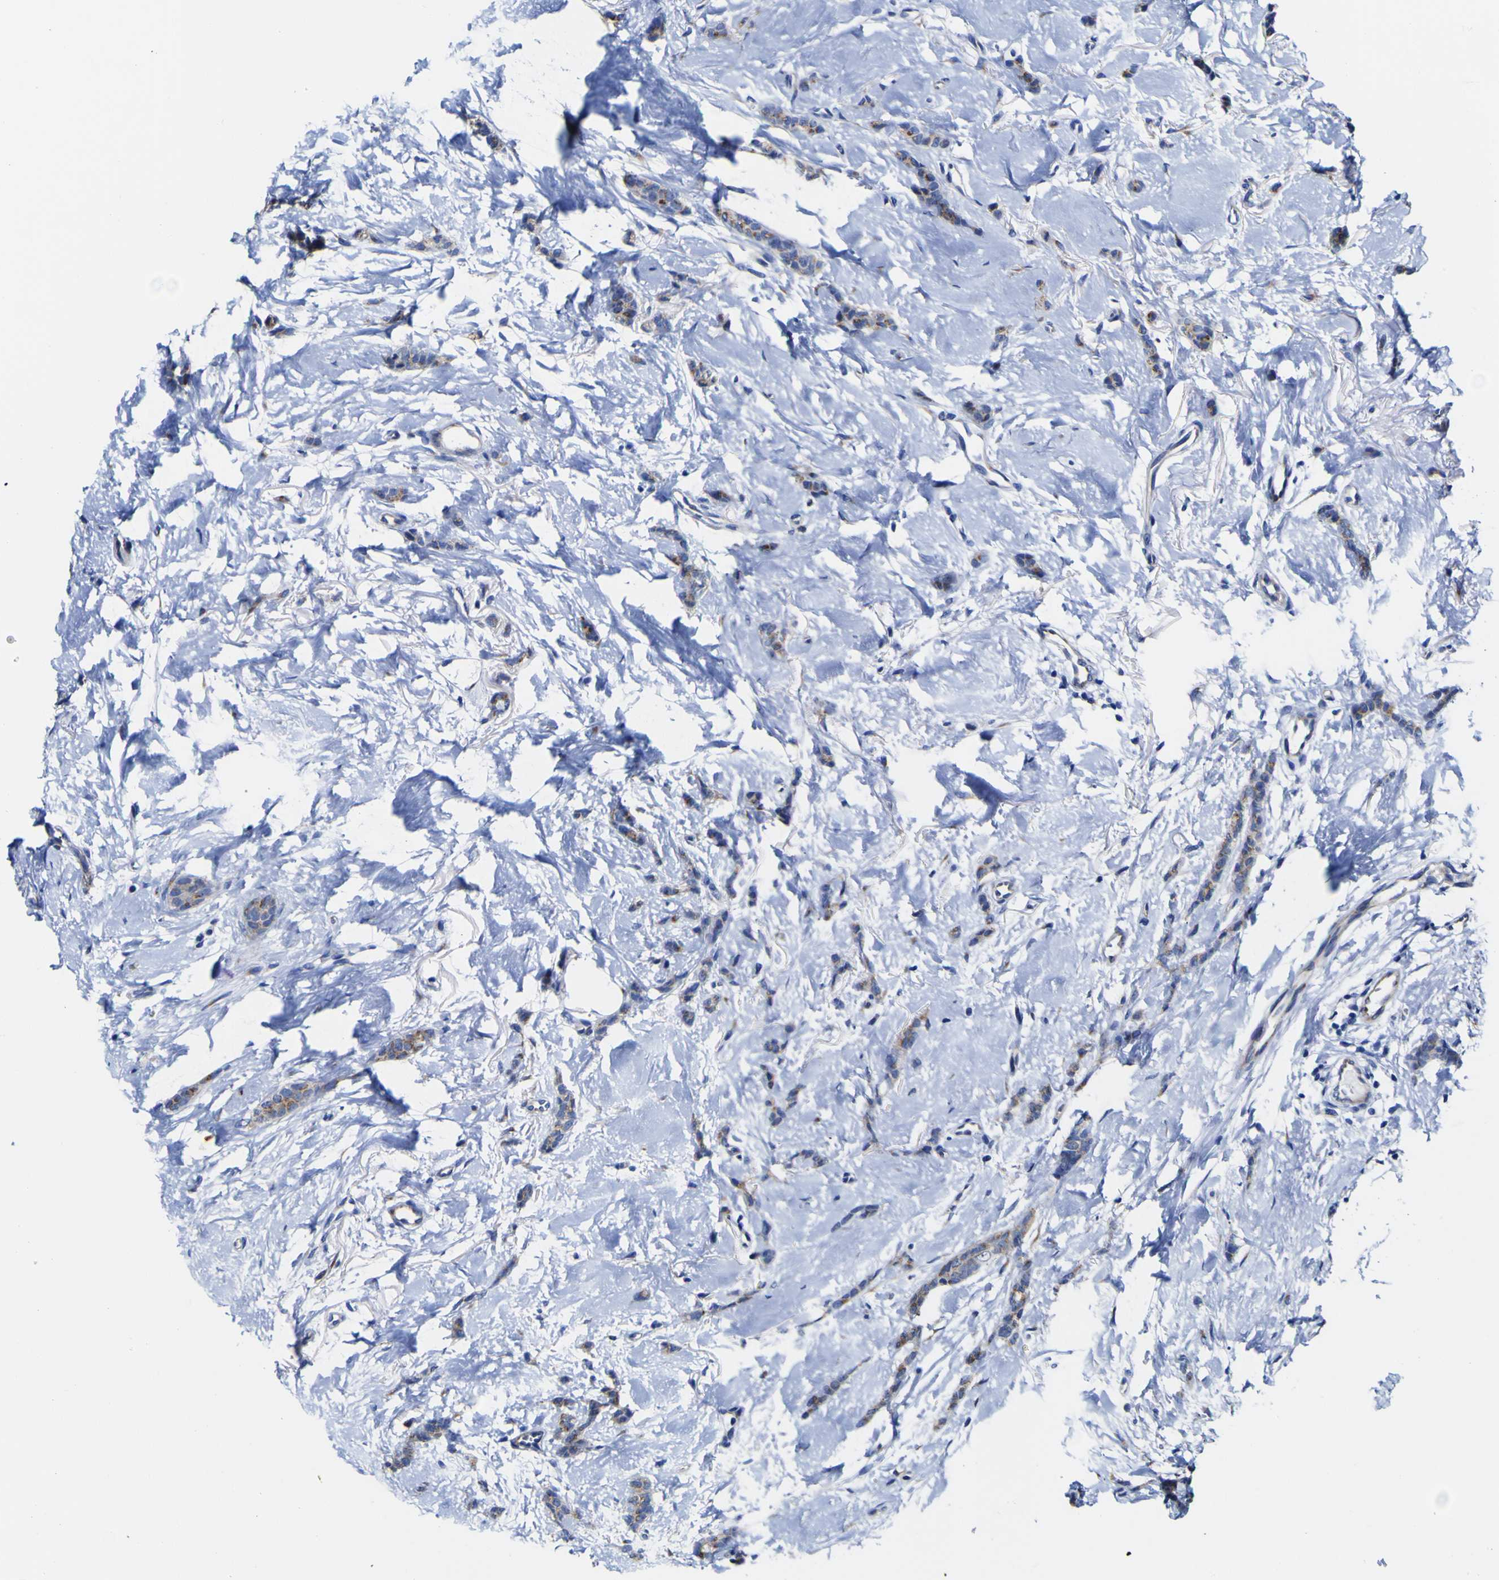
{"staining": {"intensity": "moderate", "quantity": ">75%", "location": "cytoplasmic/membranous"}, "tissue": "breast cancer", "cell_type": "Tumor cells", "image_type": "cancer", "snomed": [{"axis": "morphology", "description": "Lobular carcinoma"}, {"axis": "topography", "description": "Skin"}, {"axis": "topography", "description": "Breast"}], "caption": "Immunohistochemistry (IHC) of human lobular carcinoma (breast) shows medium levels of moderate cytoplasmic/membranous expression in about >75% of tumor cells.", "gene": "GOLM1", "patient": {"sex": "female", "age": 46}}